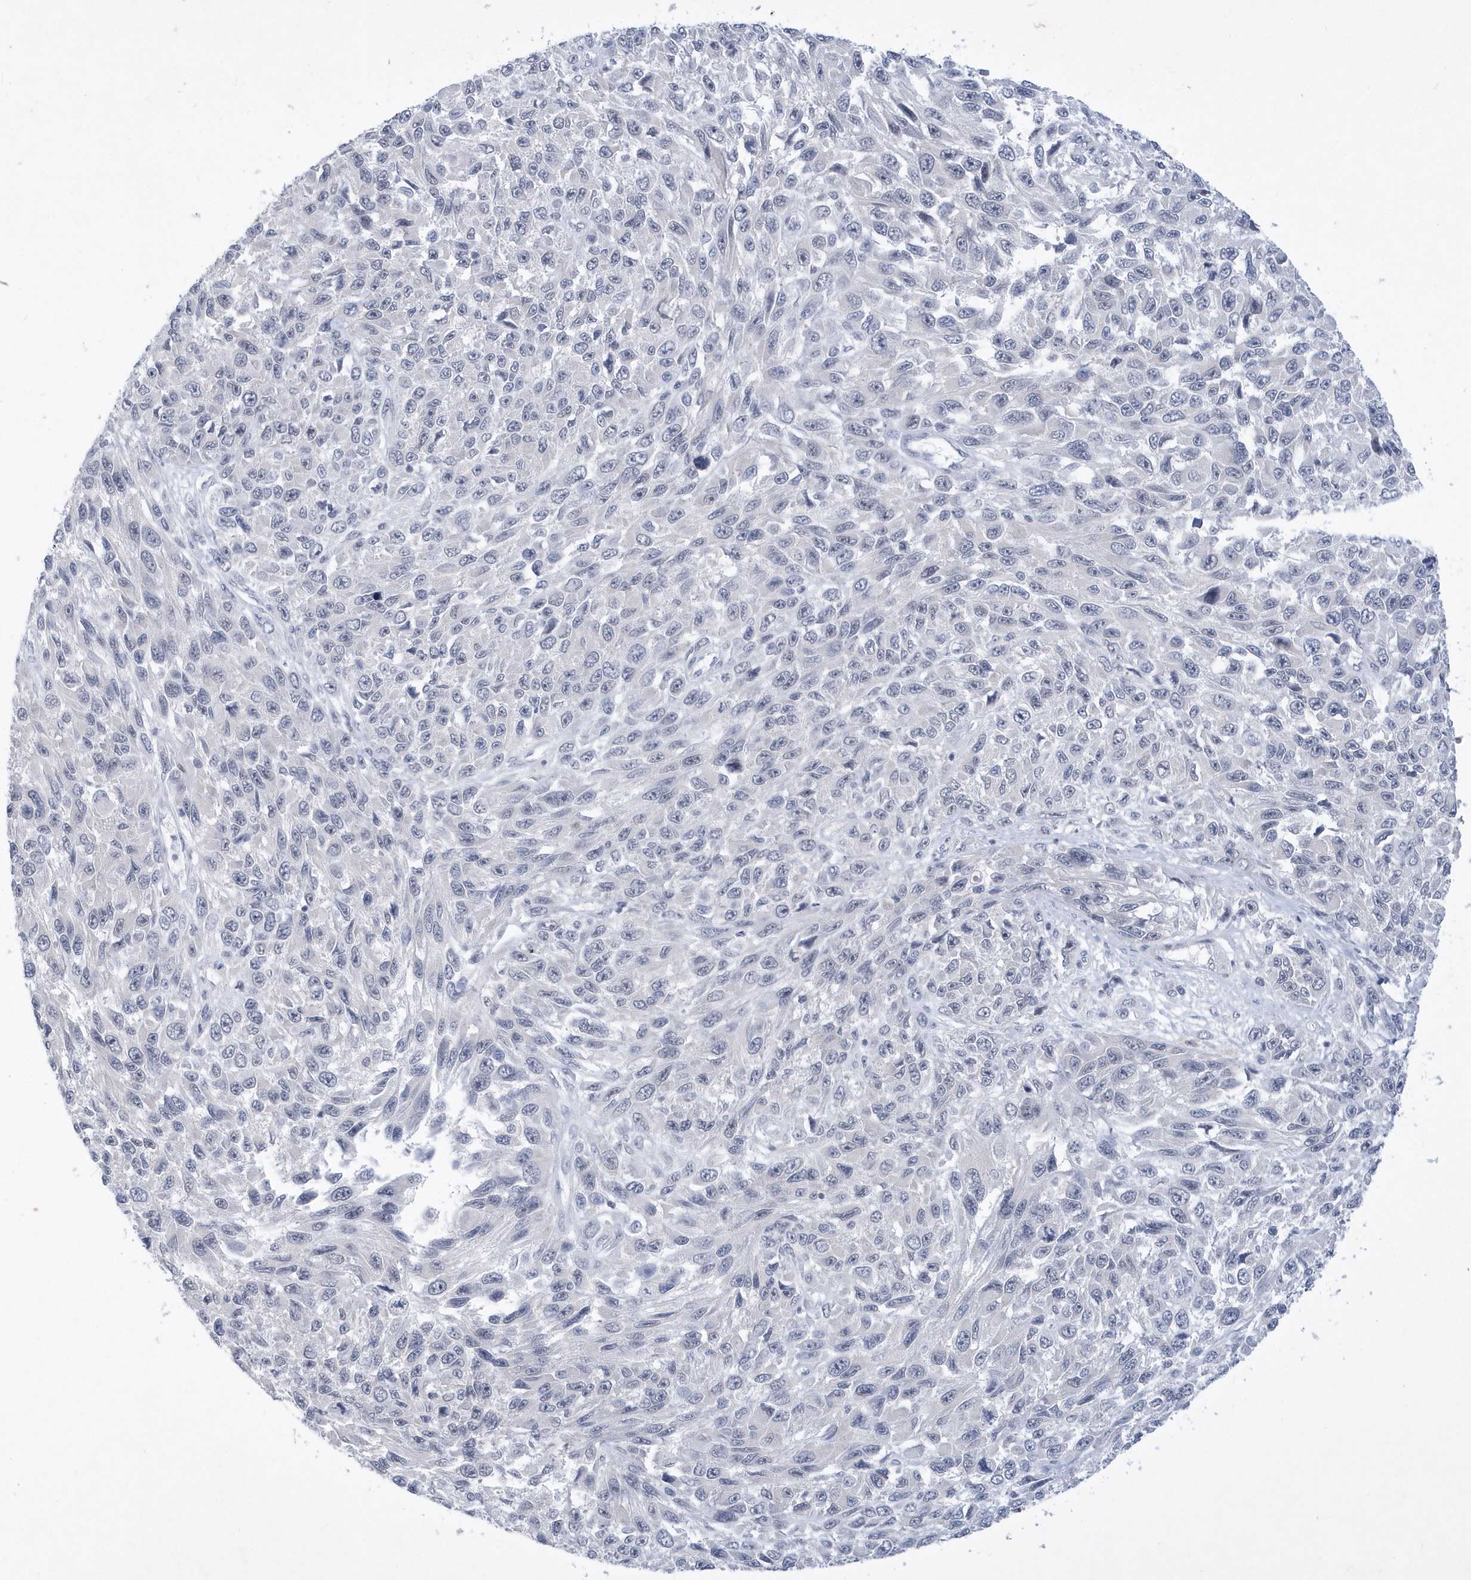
{"staining": {"intensity": "negative", "quantity": "none", "location": "none"}, "tissue": "melanoma", "cell_type": "Tumor cells", "image_type": "cancer", "snomed": [{"axis": "morphology", "description": "Malignant melanoma, NOS"}, {"axis": "topography", "description": "Skin"}], "caption": "Immunohistochemical staining of human malignant melanoma exhibits no significant staining in tumor cells.", "gene": "SRGAP3", "patient": {"sex": "female", "age": 96}}